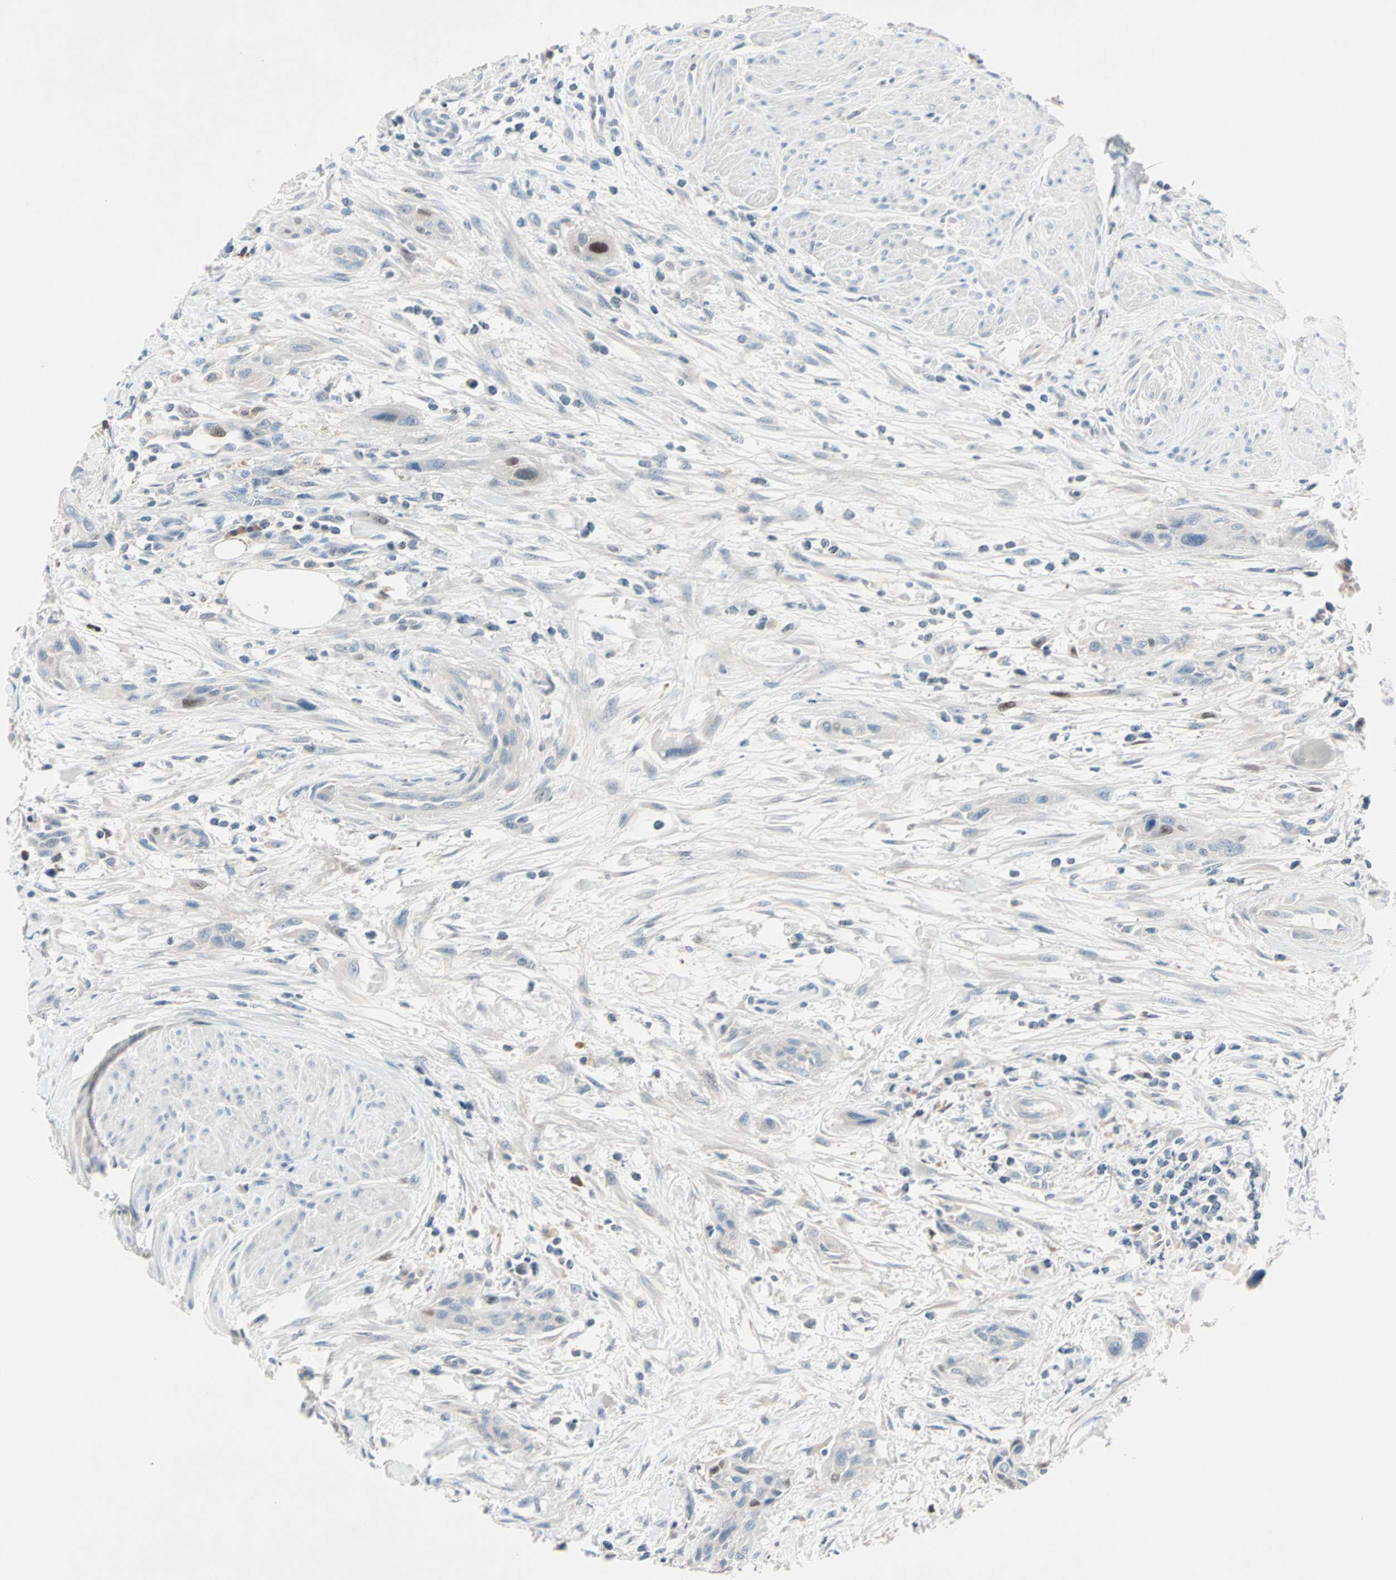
{"staining": {"intensity": "strong", "quantity": "<25%", "location": "nuclear"}, "tissue": "urothelial cancer", "cell_type": "Tumor cells", "image_type": "cancer", "snomed": [{"axis": "morphology", "description": "Urothelial carcinoma, High grade"}, {"axis": "topography", "description": "Urinary bladder"}], "caption": "Brown immunohistochemical staining in human urothelial cancer reveals strong nuclear staining in approximately <25% of tumor cells.", "gene": "CCNE2", "patient": {"sex": "male", "age": 35}}